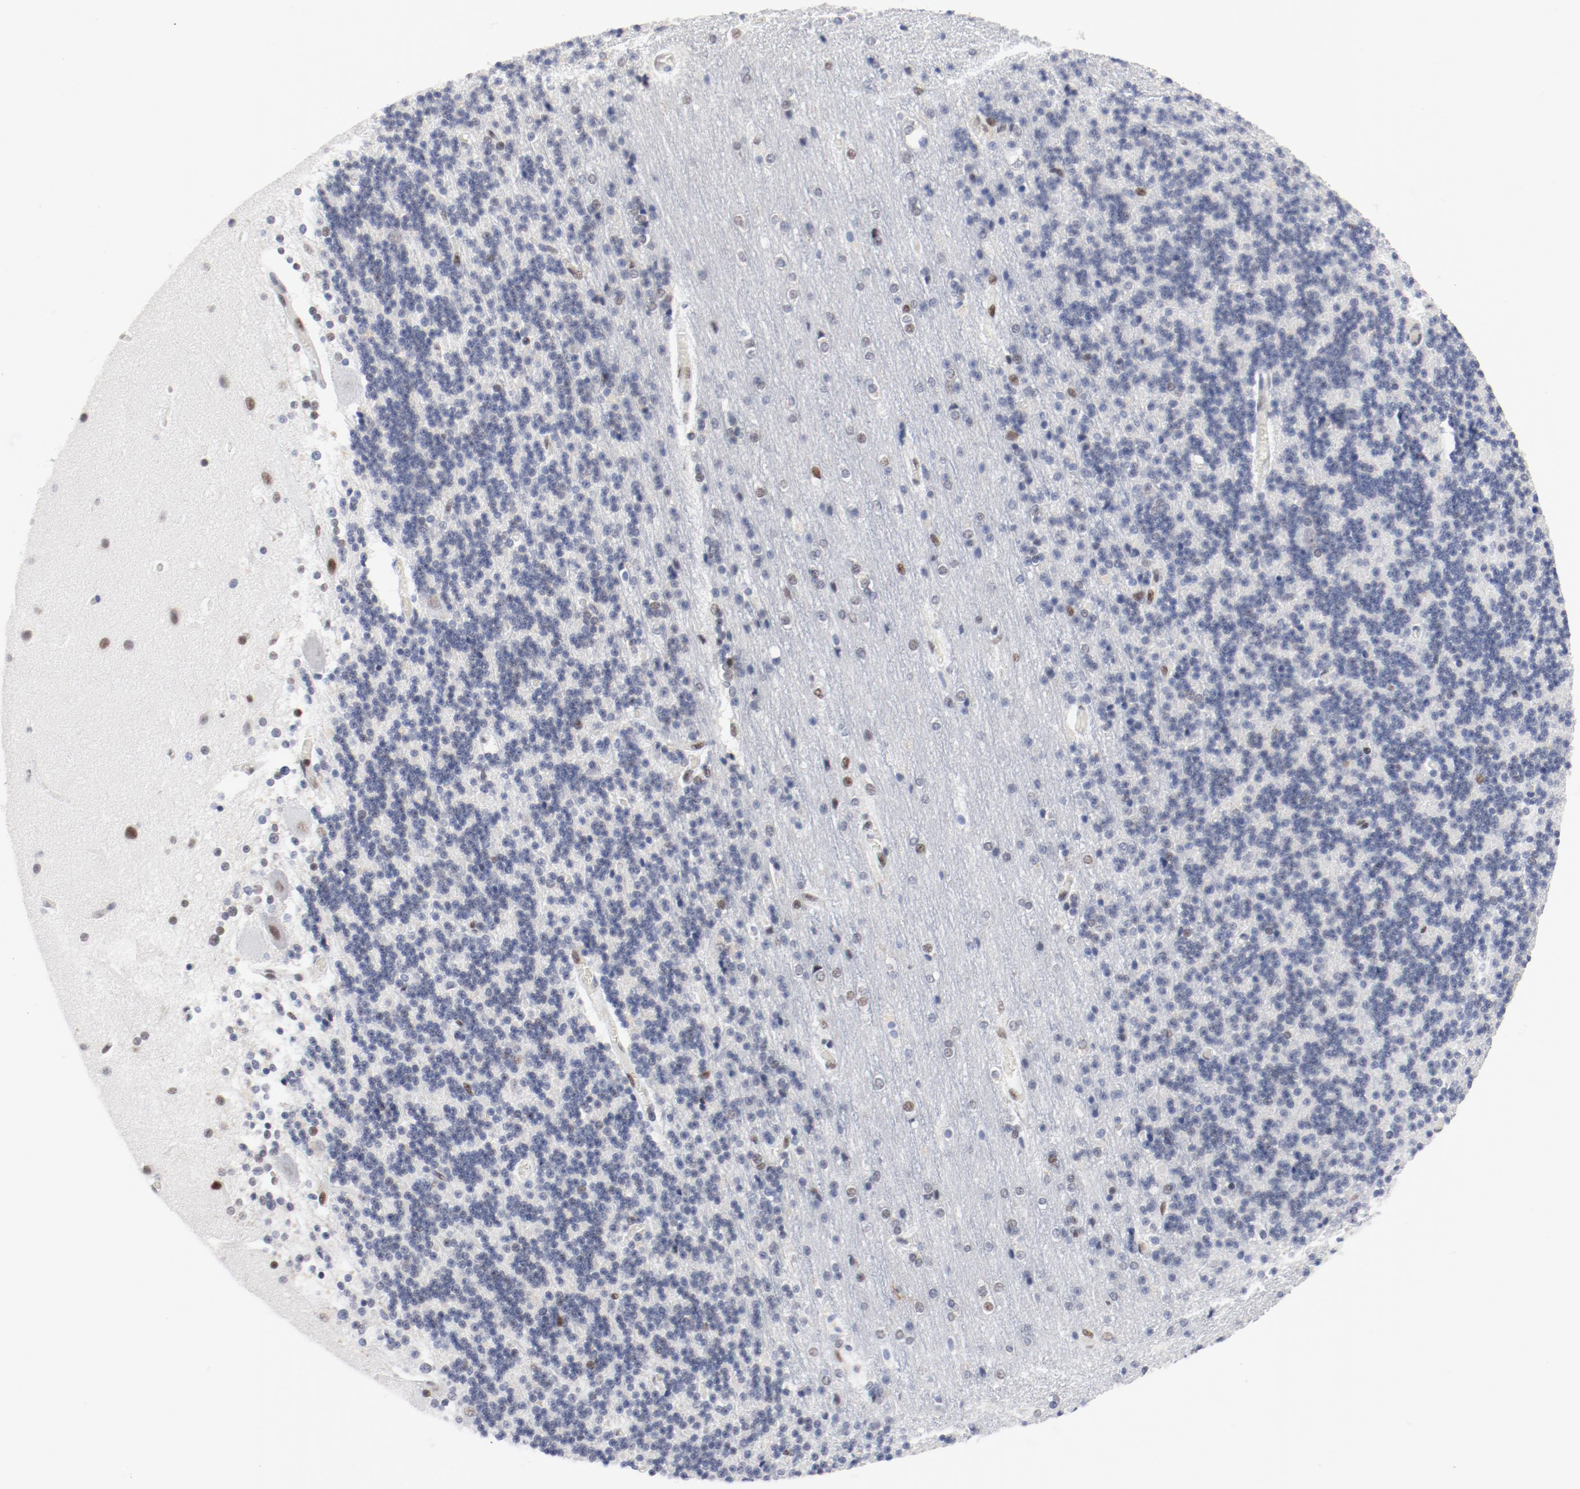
{"staining": {"intensity": "weak", "quantity": "<25%", "location": "nuclear"}, "tissue": "cerebellum", "cell_type": "Cells in granular layer", "image_type": "normal", "snomed": [{"axis": "morphology", "description": "Normal tissue, NOS"}, {"axis": "topography", "description": "Cerebellum"}], "caption": "This histopathology image is of normal cerebellum stained with immunohistochemistry (IHC) to label a protein in brown with the nuclei are counter-stained blue. There is no positivity in cells in granular layer.", "gene": "POLD1", "patient": {"sex": "female", "age": 54}}